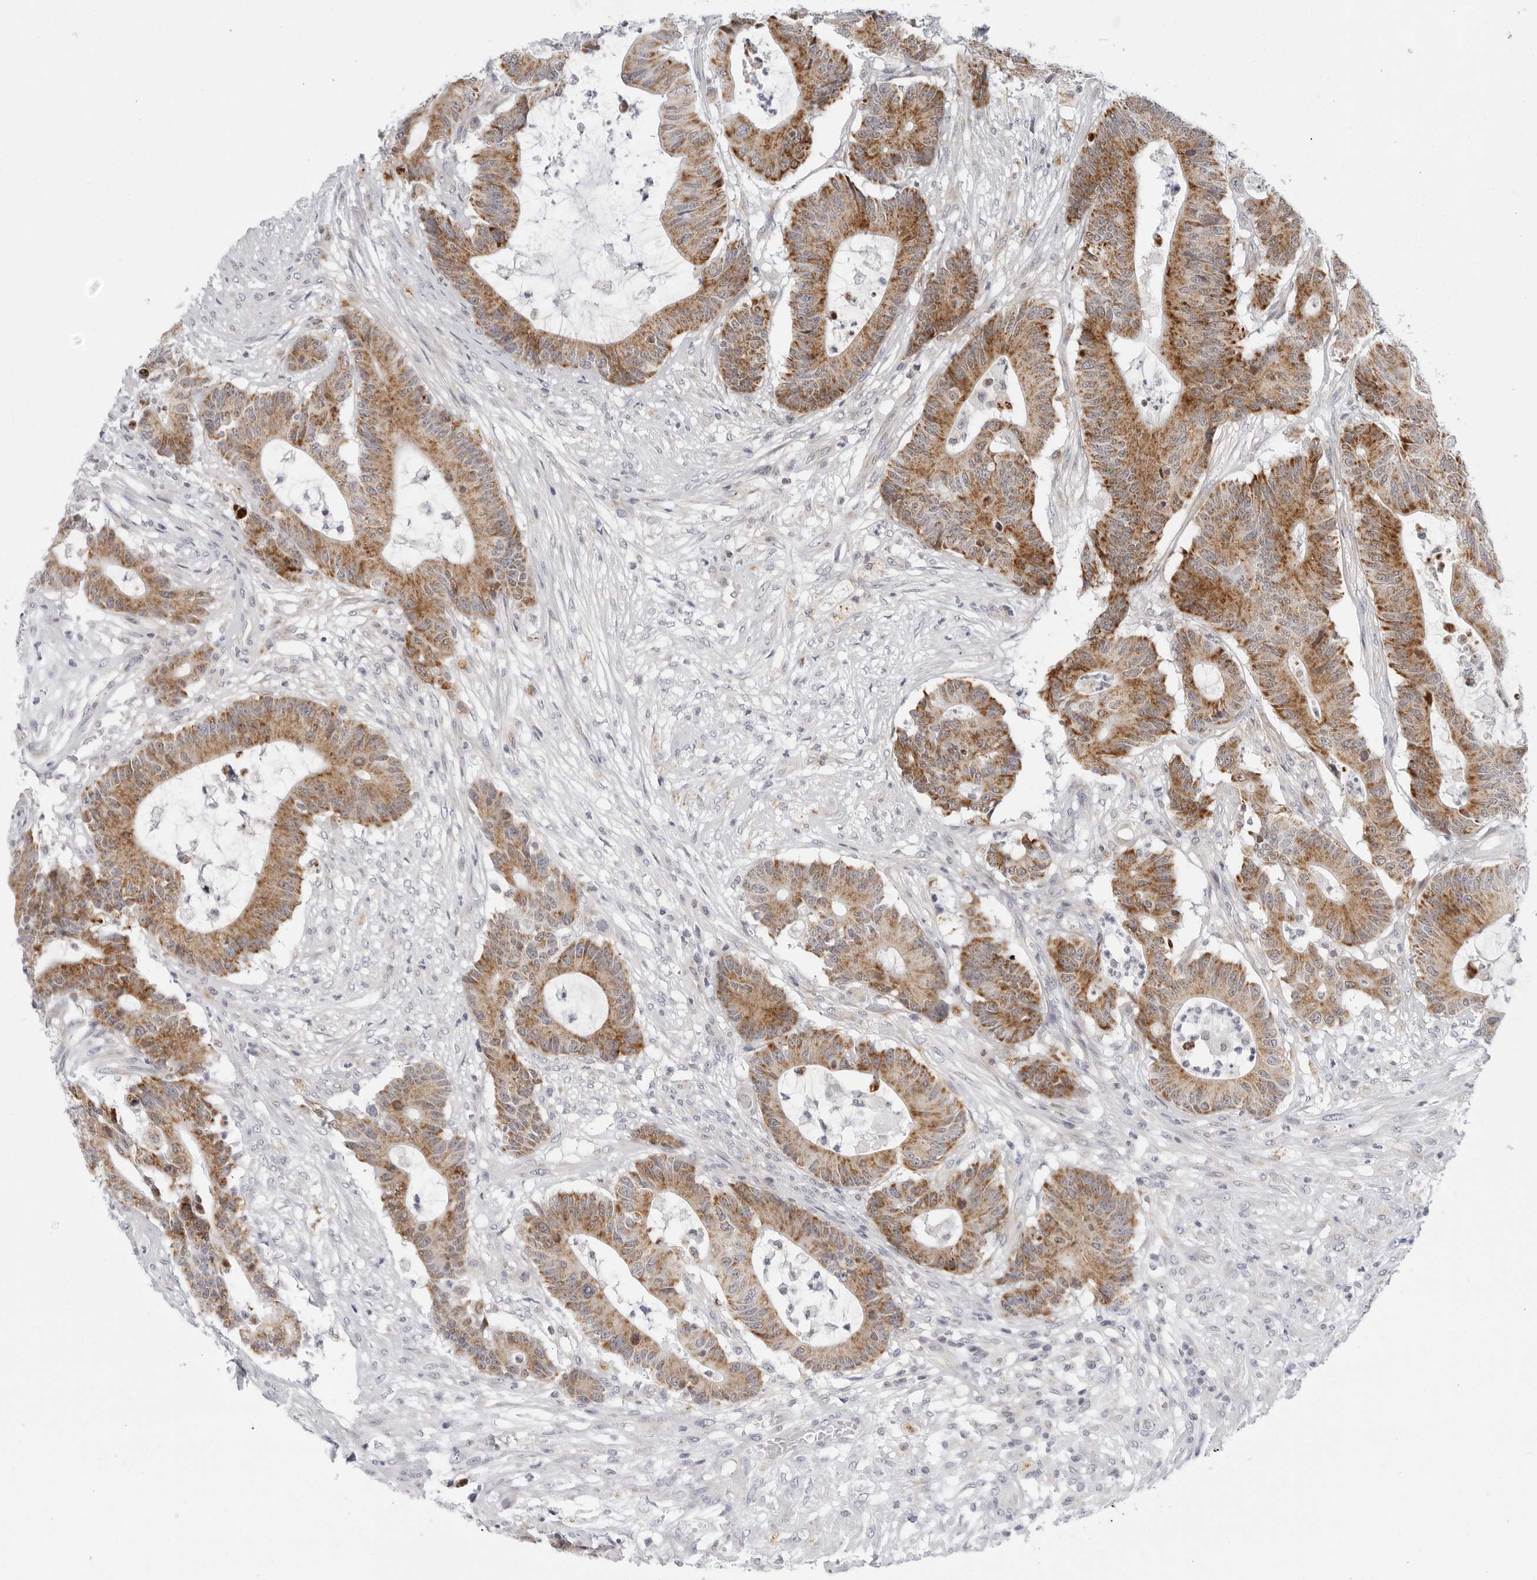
{"staining": {"intensity": "moderate", "quantity": ">75%", "location": "cytoplasmic/membranous"}, "tissue": "colorectal cancer", "cell_type": "Tumor cells", "image_type": "cancer", "snomed": [{"axis": "morphology", "description": "Adenocarcinoma, NOS"}, {"axis": "topography", "description": "Colon"}], "caption": "This histopathology image exhibits immunohistochemistry (IHC) staining of colorectal cancer (adenocarcinoma), with medium moderate cytoplasmic/membranous positivity in approximately >75% of tumor cells.", "gene": "CIART", "patient": {"sex": "female", "age": 84}}